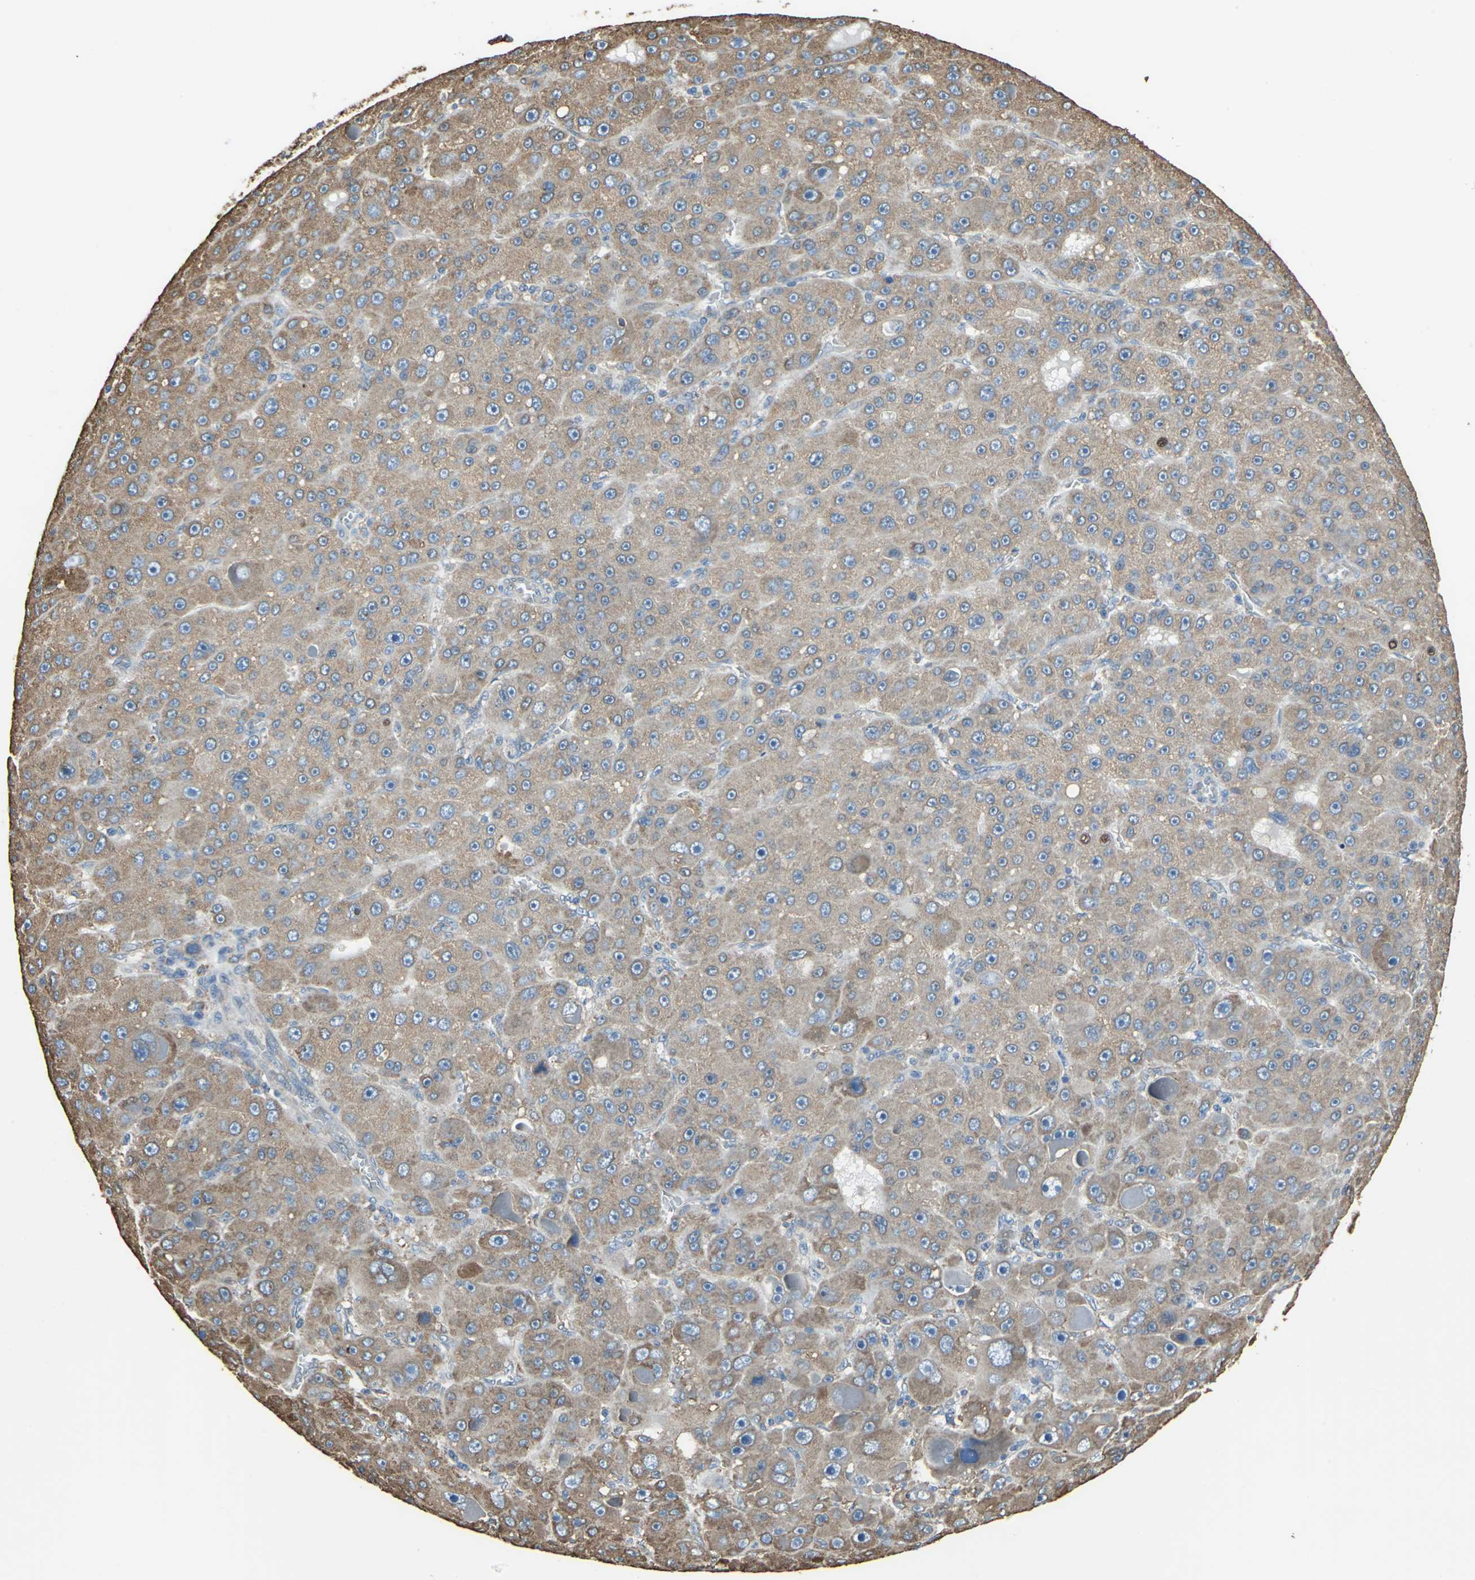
{"staining": {"intensity": "strong", "quantity": ">75%", "location": "cytoplasmic/membranous"}, "tissue": "liver cancer", "cell_type": "Tumor cells", "image_type": "cancer", "snomed": [{"axis": "morphology", "description": "Carcinoma, Hepatocellular, NOS"}, {"axis": "topography", "description": "Liver"}], "caption": "Liver hepatocellular carcinoma stained for a protein exhibits strong cytoplasmic/membranous positivity in tumor cells.", "gene": "GPANK1", "patient": {"sex": "male", "age": 76}}